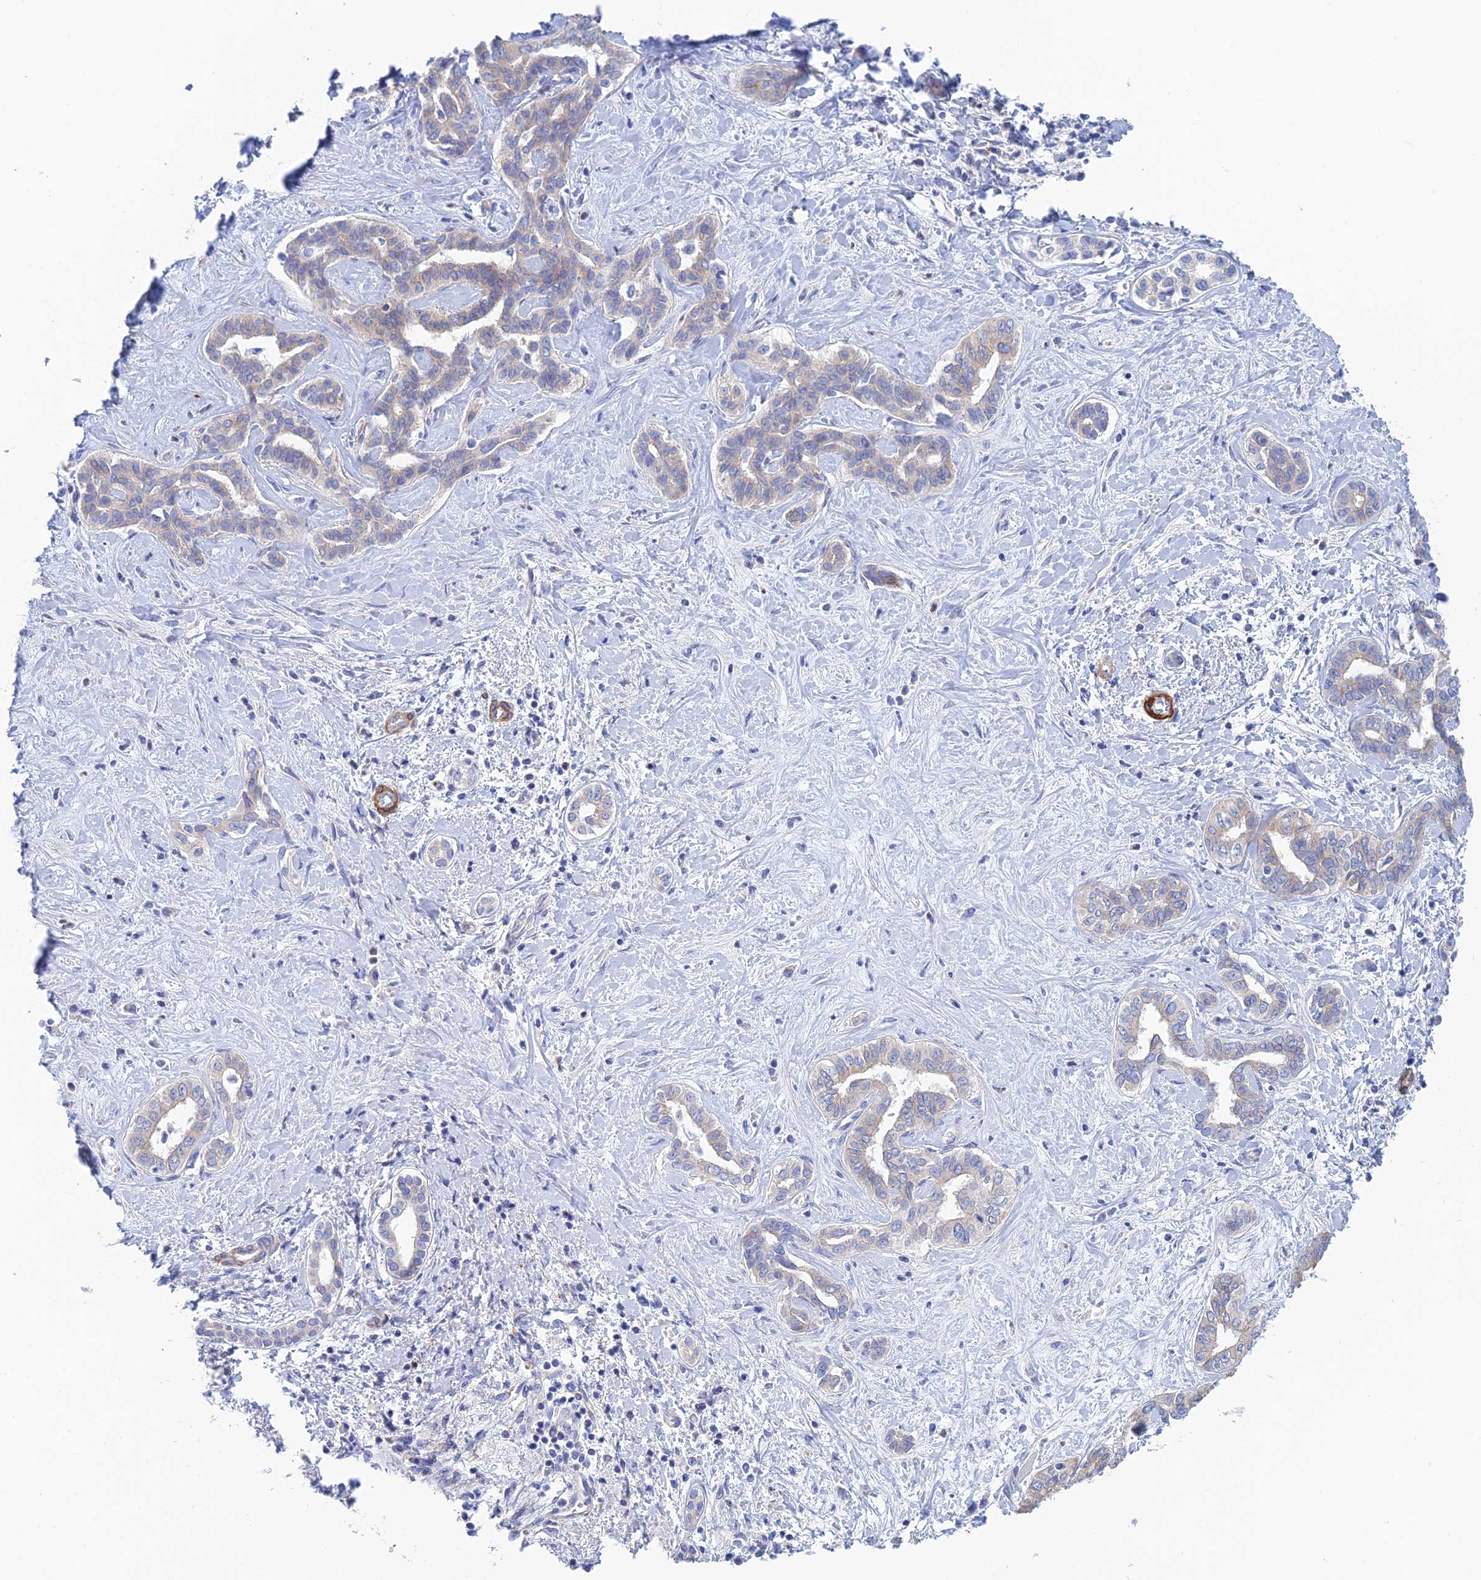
{"staining": {"intensity": "negative", "quantity": "none", "location": "none"}, "tissue": "liver cancer", "cell_type": "Tumor cells", "image_type": "cancer", "snomed": [{"axis": "morphology", "description": "Cholangiocarcinoma"}, {"axis": "topography", "description": "Liver"}], "caption": "Immunohistochemistry (IHC) photomicrograph of liver cancer stained for a protein (brown), which demonstrates no staining in tumor cells.", "gene": "PCDHA8", "patient": {"sex": "female", "age": 77}}